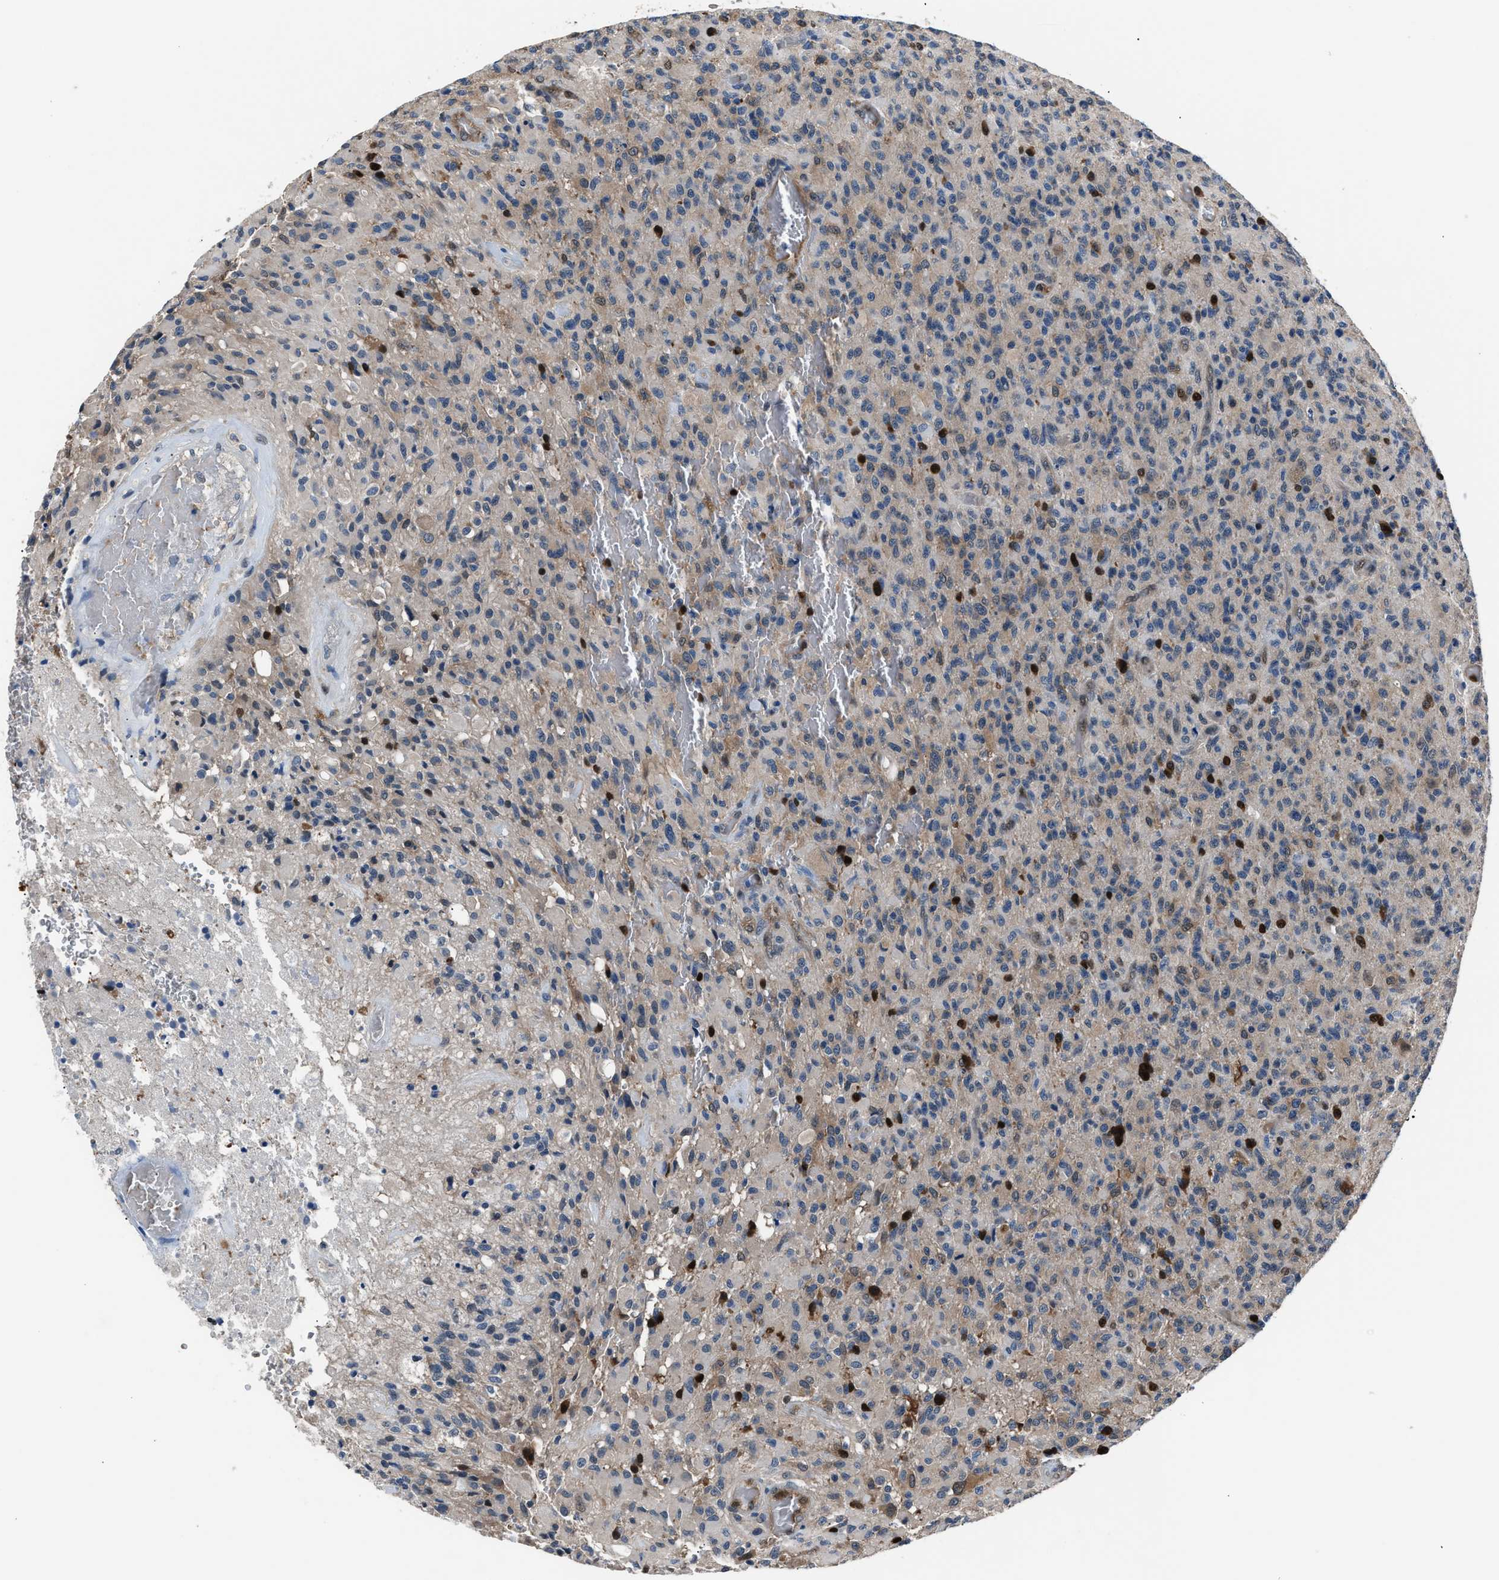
{"staining": {"intensity": "strong", "quantity": "<25%", "location": "nuclear"}, "tissue": "glioma", "cell_type": "Tumor cells", "image_type": "cancer", "snomed": [{"axis": "morphology", "description": "Glioma, malignant, High grade"}, {"axis": "topography", "description": "Brain"}], "caption": "Malignant glioma (high-grade) was stained to show a protein in brown. There is medium levels of strong nuclear staining in approximately <25% of tumor cells. Immunohistochemistry stains the protein of interest in brown and the nuclei are stained blue.", "gene": "PPA1", "patient": {"sex": "male", "age": 71}}